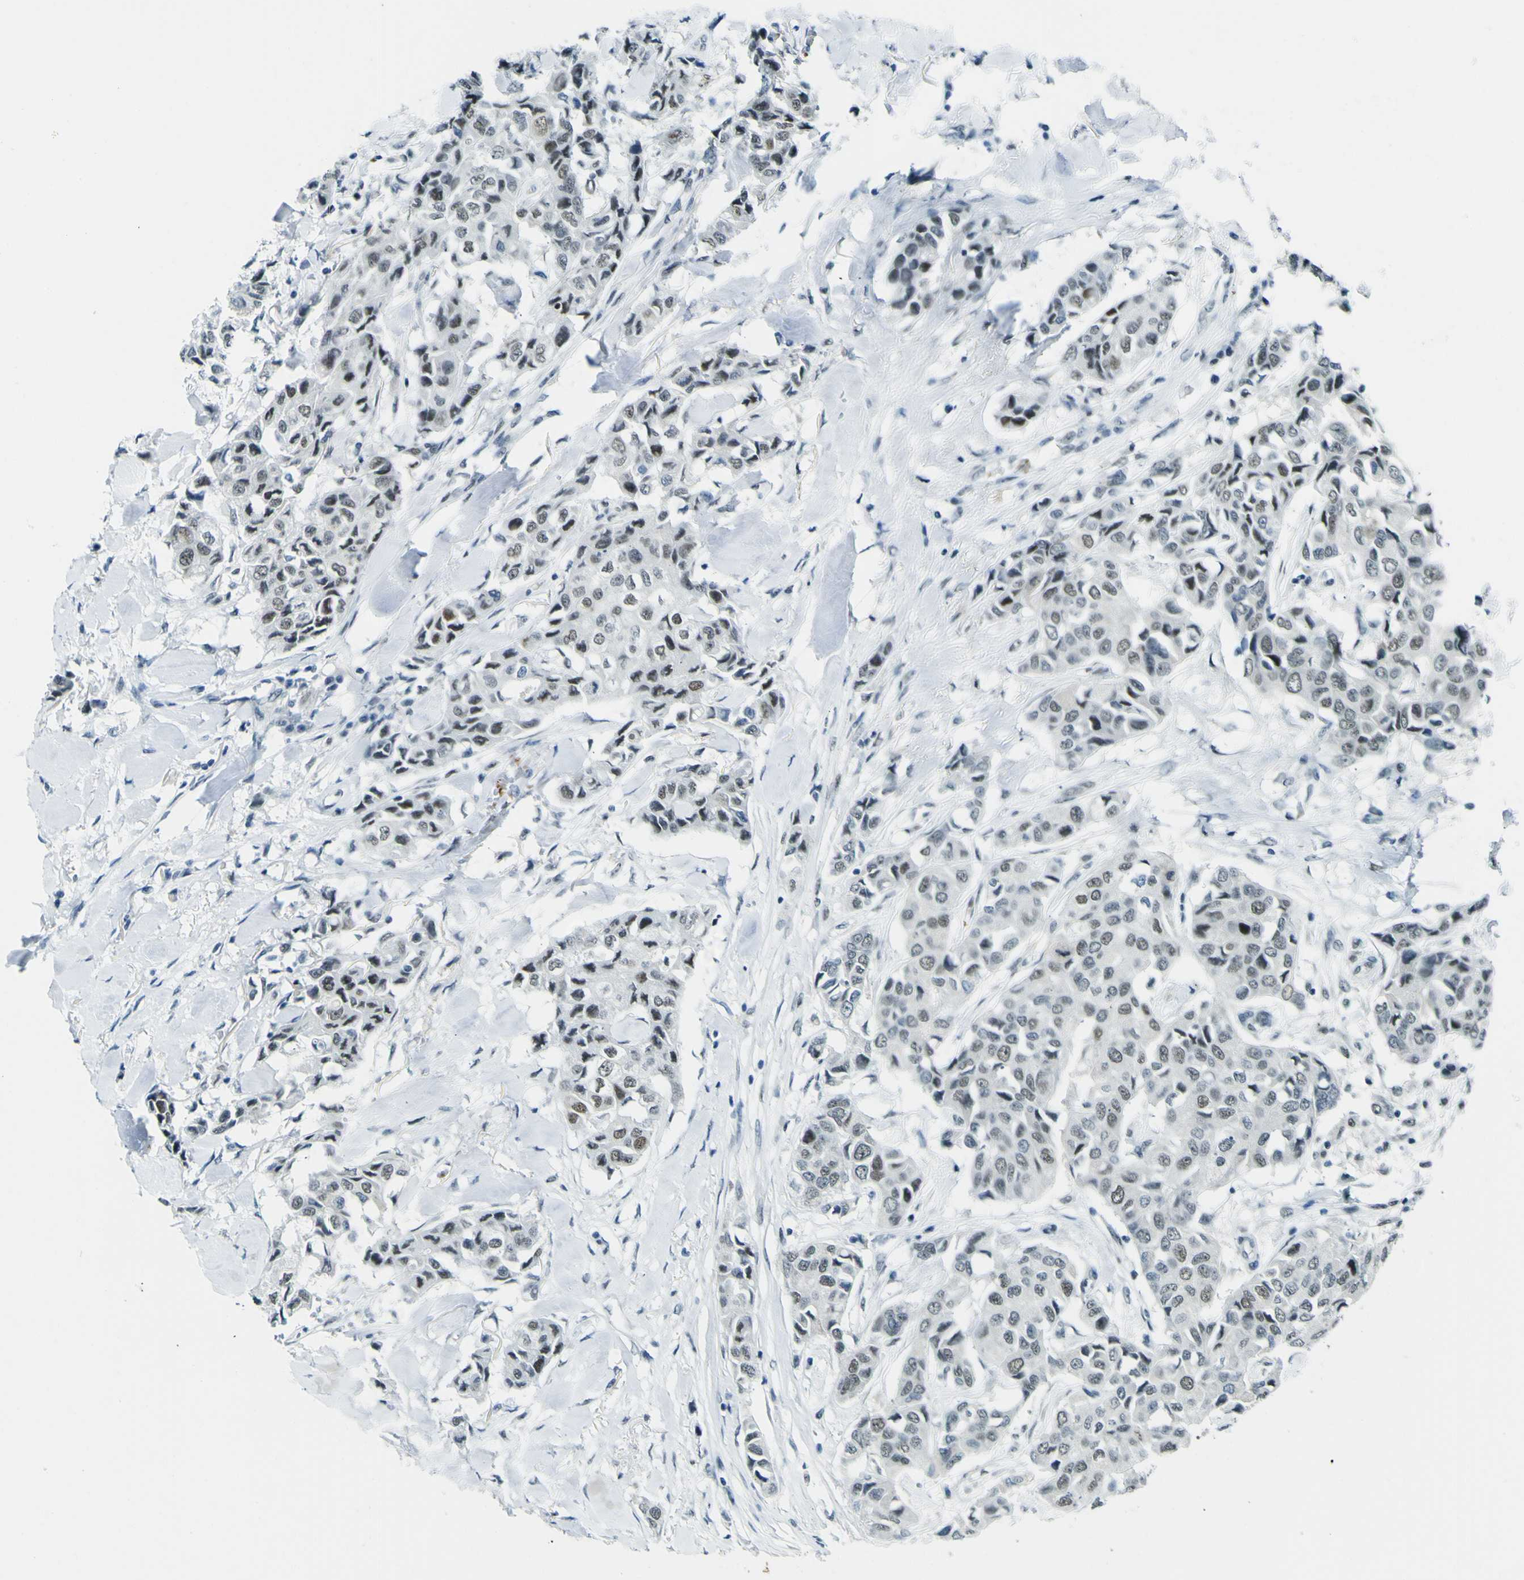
{"staining": {"intensity": "weak", "quantity": "<25%", "location": "nuclear"}, "tissue": "breast cancer", "cell_type": "Tumor cells", "image_type": "cancer", "snomed": [{"axis": "morphology", "description": "Duct carcinoma"}, {"axis": "topography", "description": "Breast"}], "caption": "DAB immunohistochemical staining of human breast cancer reveals no significant expression in tumor cells. (DAB (3,3'-diaminobenzidine) immunohistochemistry, high magnification).", "gene": "CEBPG", "patient": {"sex": "female", "age": 80}}